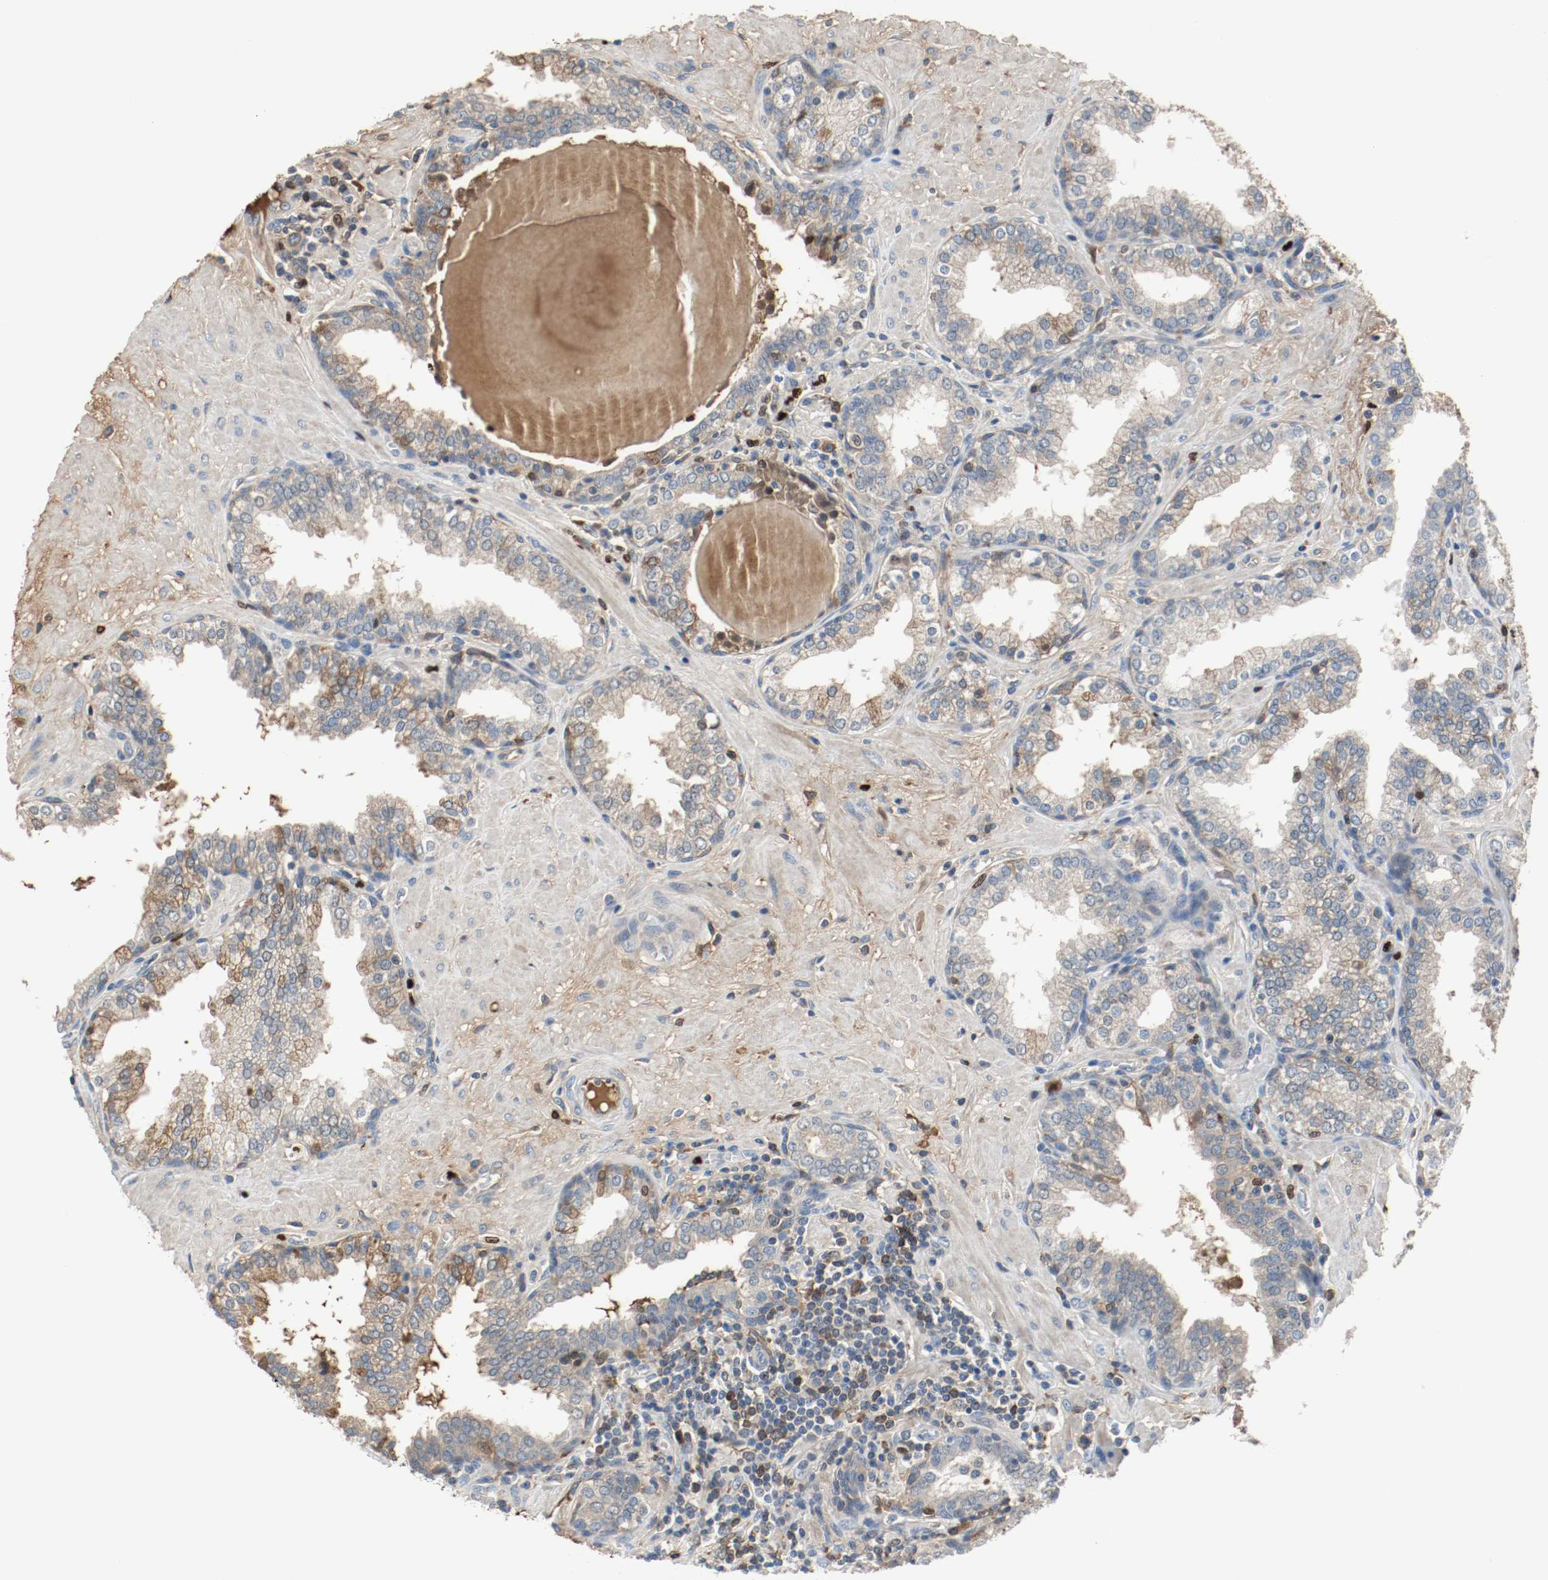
{"staining": {"intensity": "moderate", "quantity": "<25%", "location": "cytoplasmic/membranous"}, "tissue": "prostate", "cell_type": "Glandular cells", "image_type": "normal", "snomed": [{"axis": "morphology", "description": "Normal tissue, NOS"}, {"axis": "topography", "description": "Prostate"}], "caption": "Protein expression analysis of normal human prostate reveals moderate cytoplasmic/membranous expression in about <25% of glandular cells.", "gene": "BLK", "patient": {"sex": "male", "age": 51}}